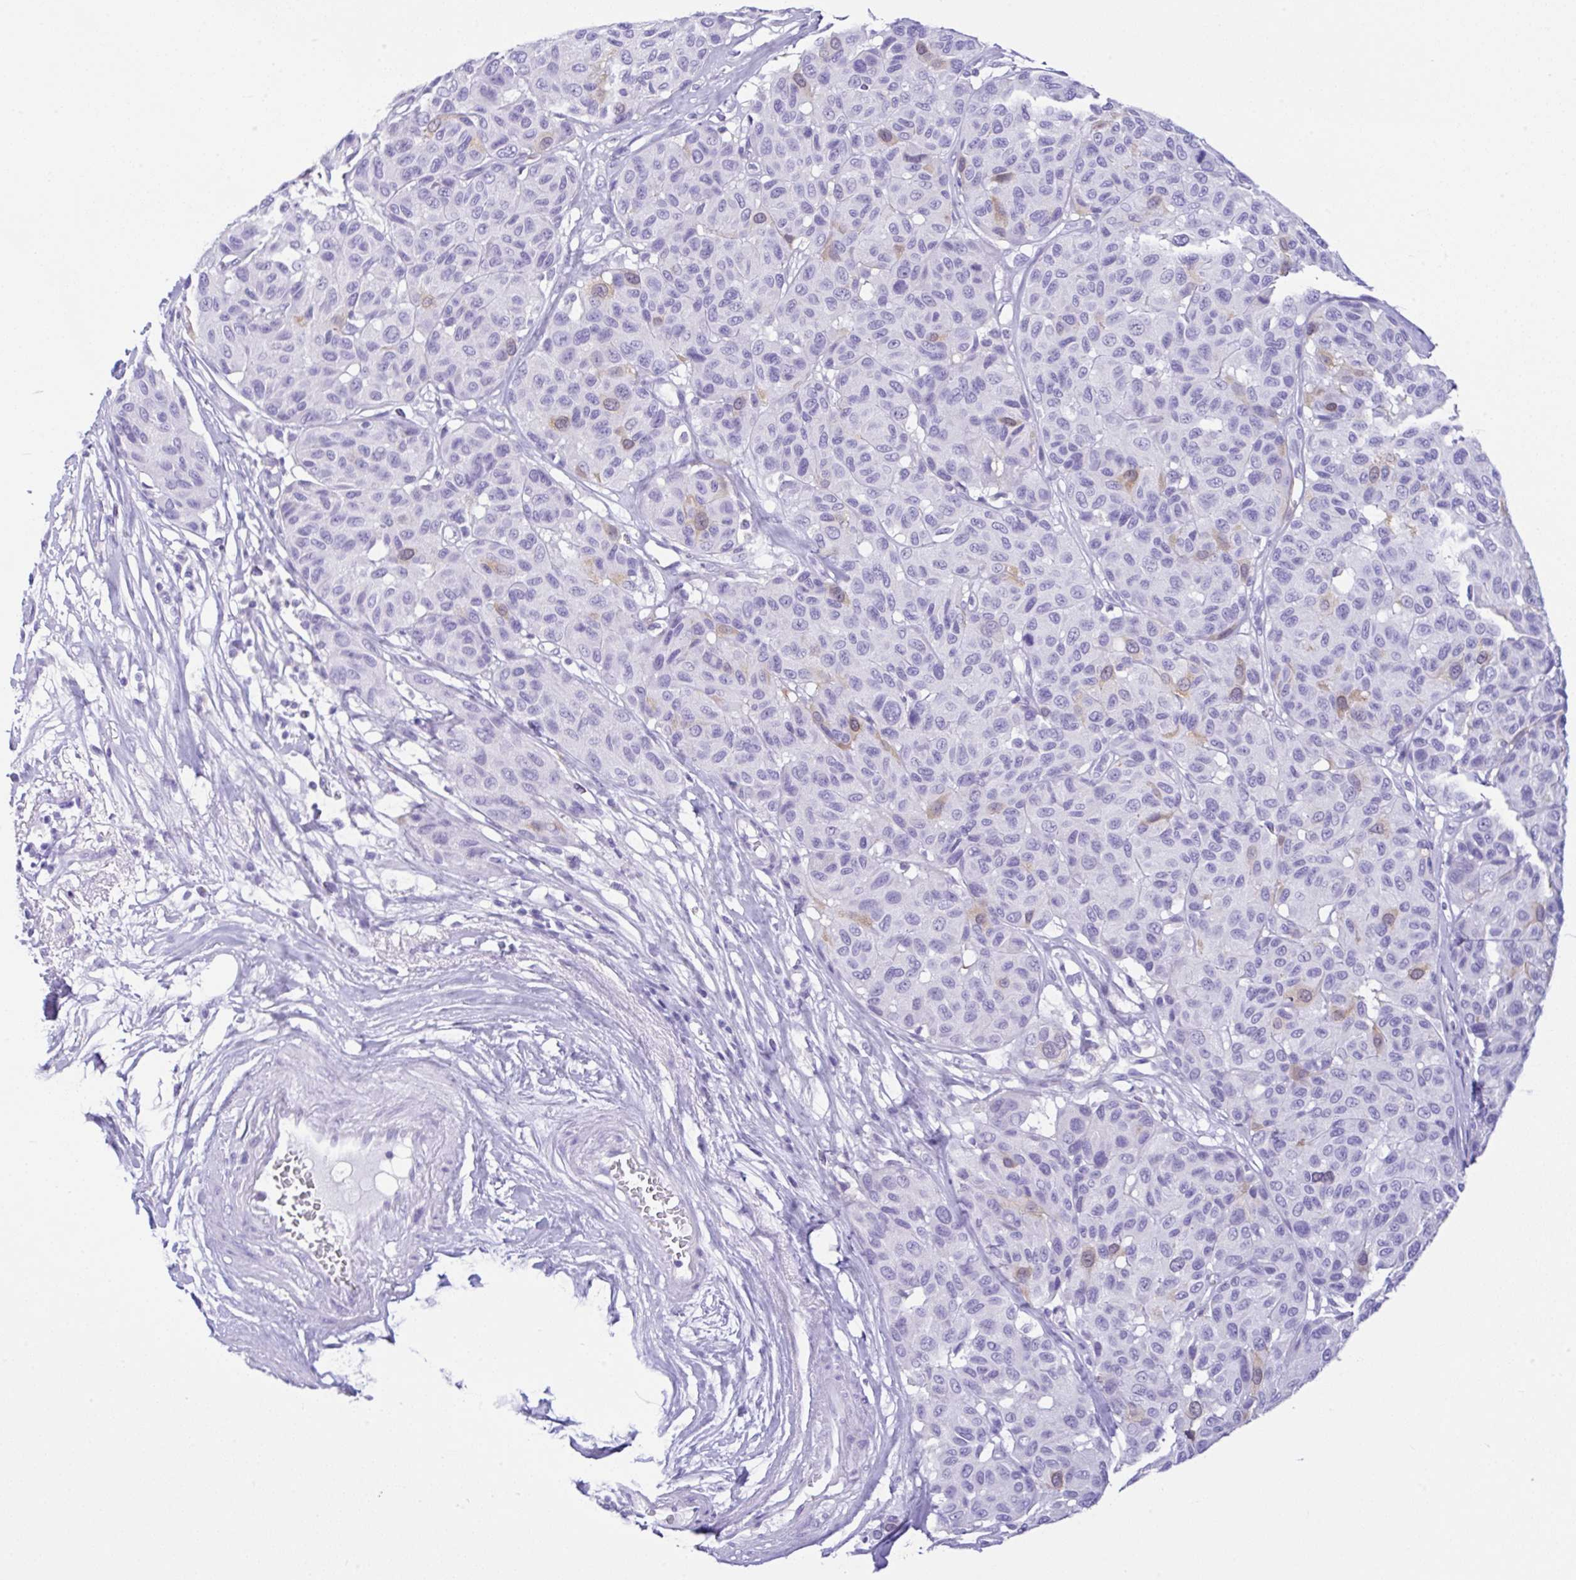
{"staining": {"intensity": "negative", "quantity": "none", "location": "none"}, "tissue": "melanoma", "cell_type": "Tumor cells", "image_type": "cancer", "snomed": [{"axis": "morphology", "description": "Malignant melanoma, NOS"}, {"axis": "topography", "description": "Skin"}], "caption": "Malignant melanoma stained for a protein using immunohistochemistry (IHC) exhibits no staining tumor cells.", "gene": "RRM2", "patient": {"sex": "female", "age": 66}}